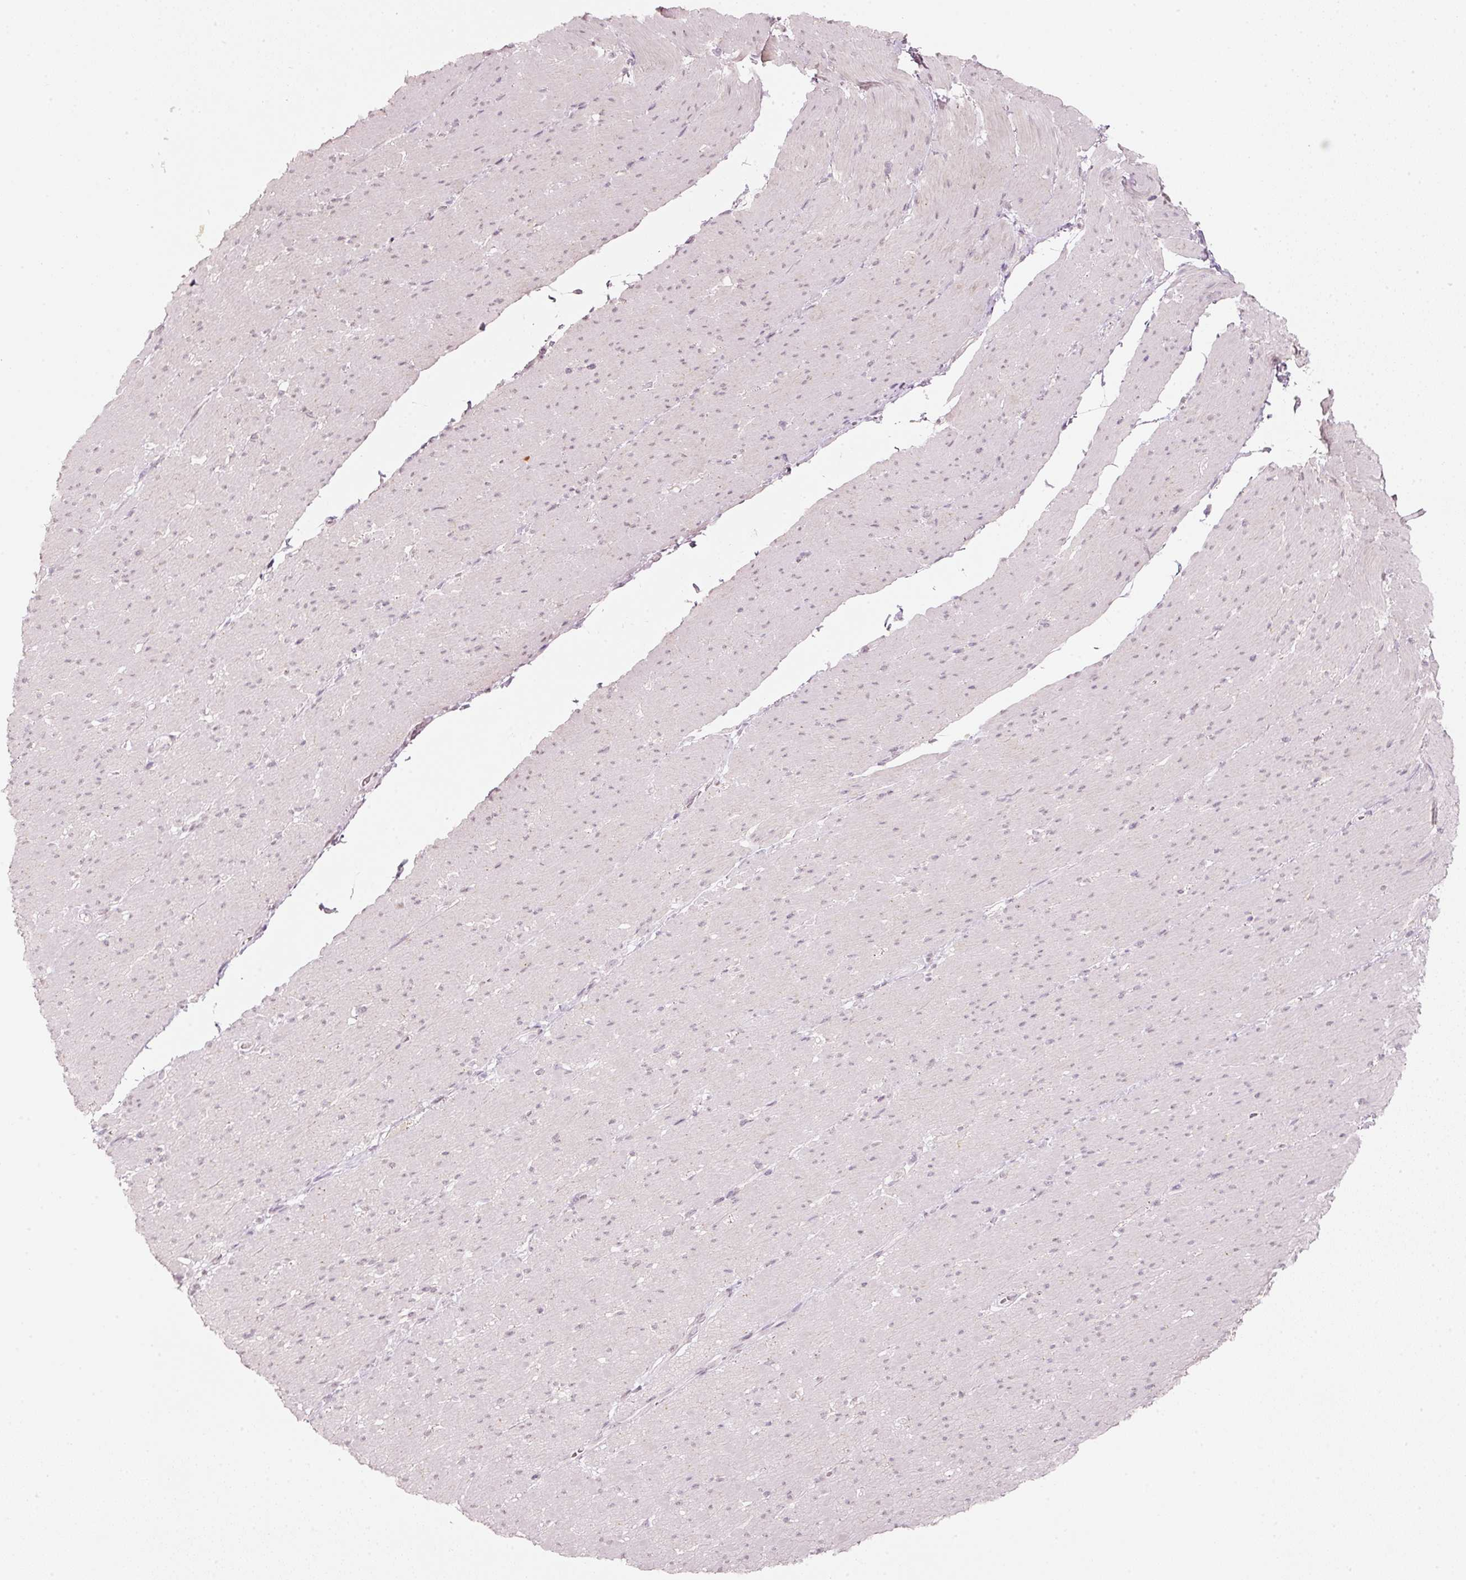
{"staining": {"intensity": "negative", "quantity": "none", "location": "none"}, "tissue": "smooth muscle", "cell_type": "Smooth muscle cells", "image_type": "normal", "snomed": [{"axis": "morphology", "description": "Normal tissue, NOS"}, {"axis": "topography", "description": "Smooth muscle"}, {"axis": "topography", "description": "Rectum"}], "caption": "This is a histopathology image of IHC staining of normal smooth muscle, which shows no staining in smooth muscle cells. (Stains: DAB (3,3'-diaminobenzidine) IHC with hematoxylin counter stain, Microscopy: brightfield microscopy at high magnification).", "gene": "STEAP1", "patient": {"sex": "male", "age": 53}}